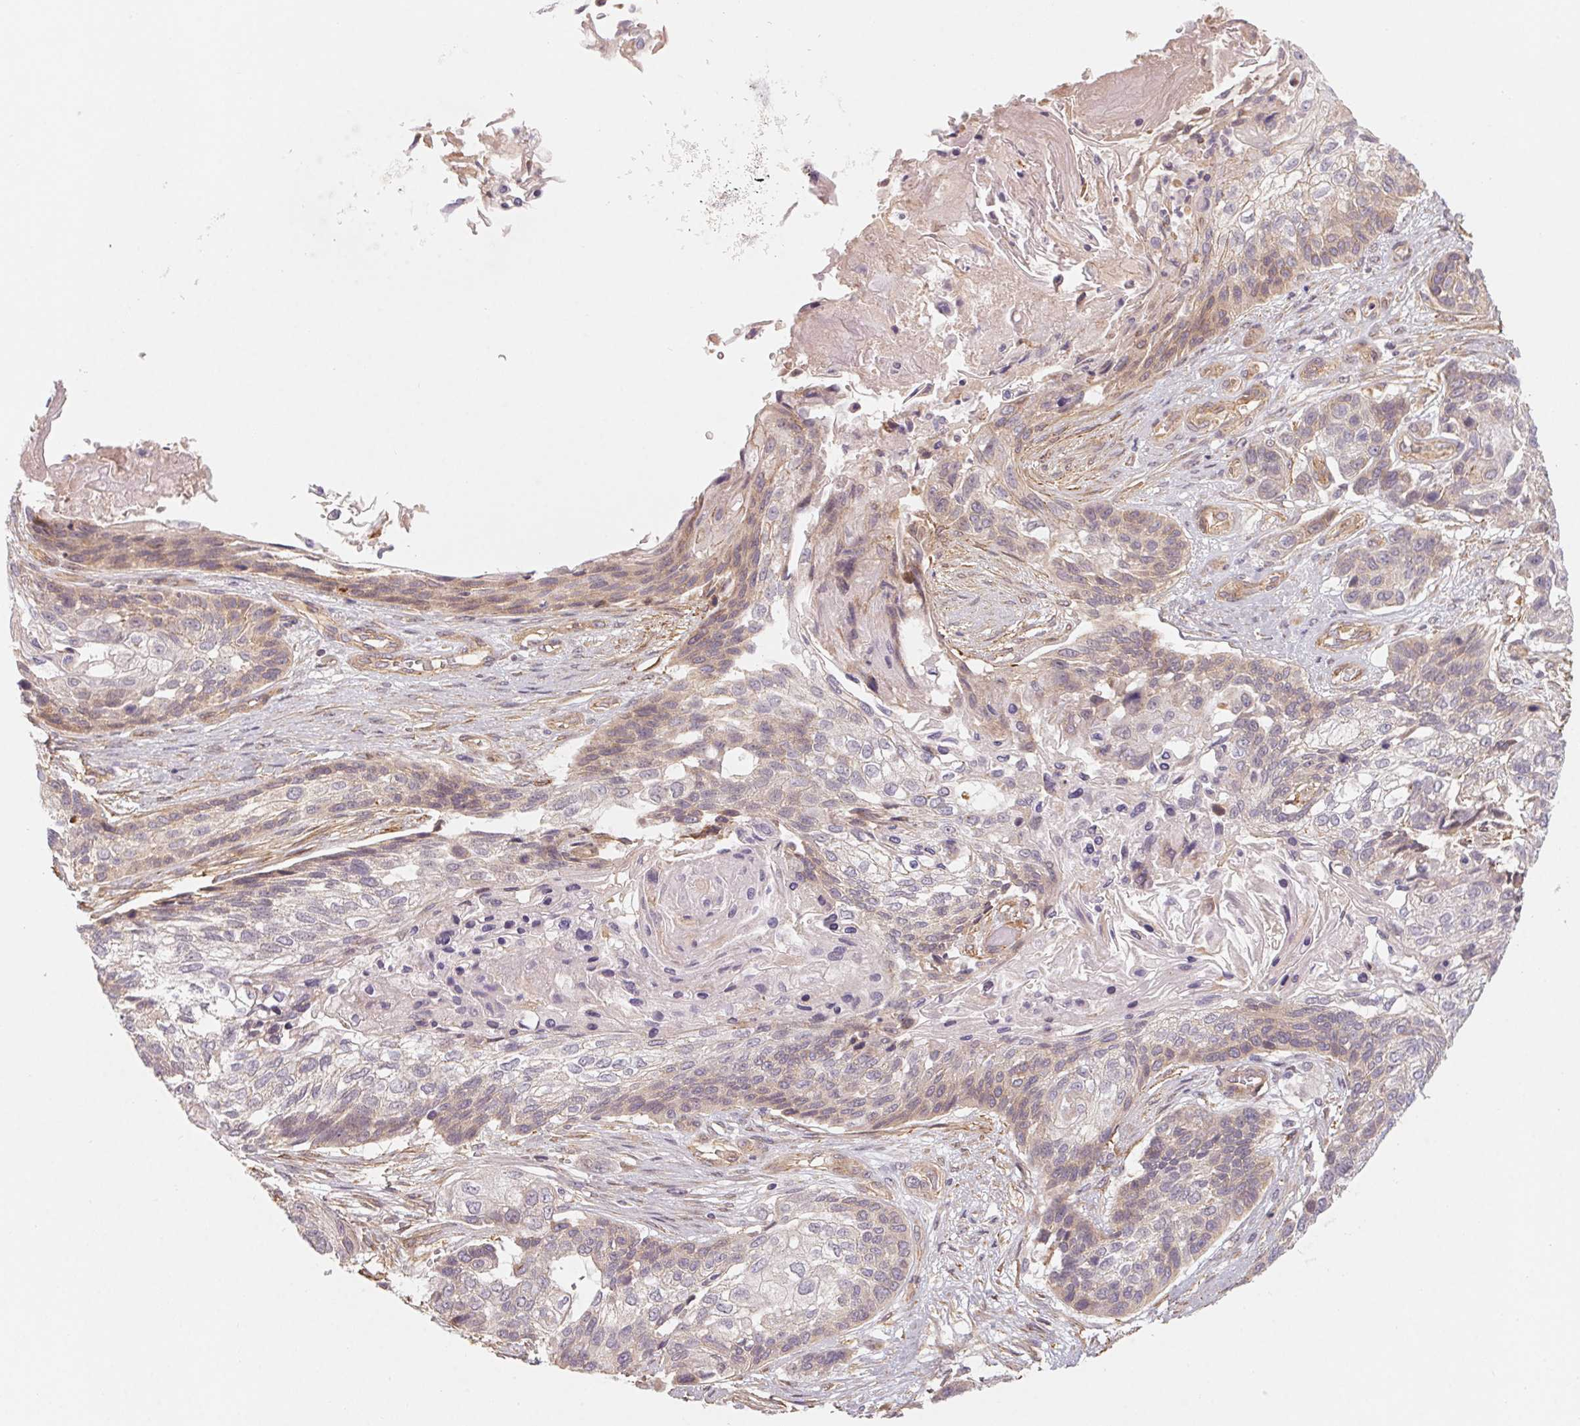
{"staining": {"intensity": "weak", "quantity": "25%-75%", "location": "cytoplasmic/membranous"}, "tissue": "lung cancer", "cell_type": "Tumor cells", "image_type": "cancer", "snomed": [{"axis": "morphology", "description": "Squamous cell carcinoma, NOS"}, {"axis": "topography", "description": "Lung"}], "caption": "Tumor cells reveal low levels of weak cytoplasmic/membranous expression in approximately 25%-75% of cells in human squamous cell carcinoma (lung).", "gene": "CCDC112", "patient": {"sex": "male", "age": 69}}